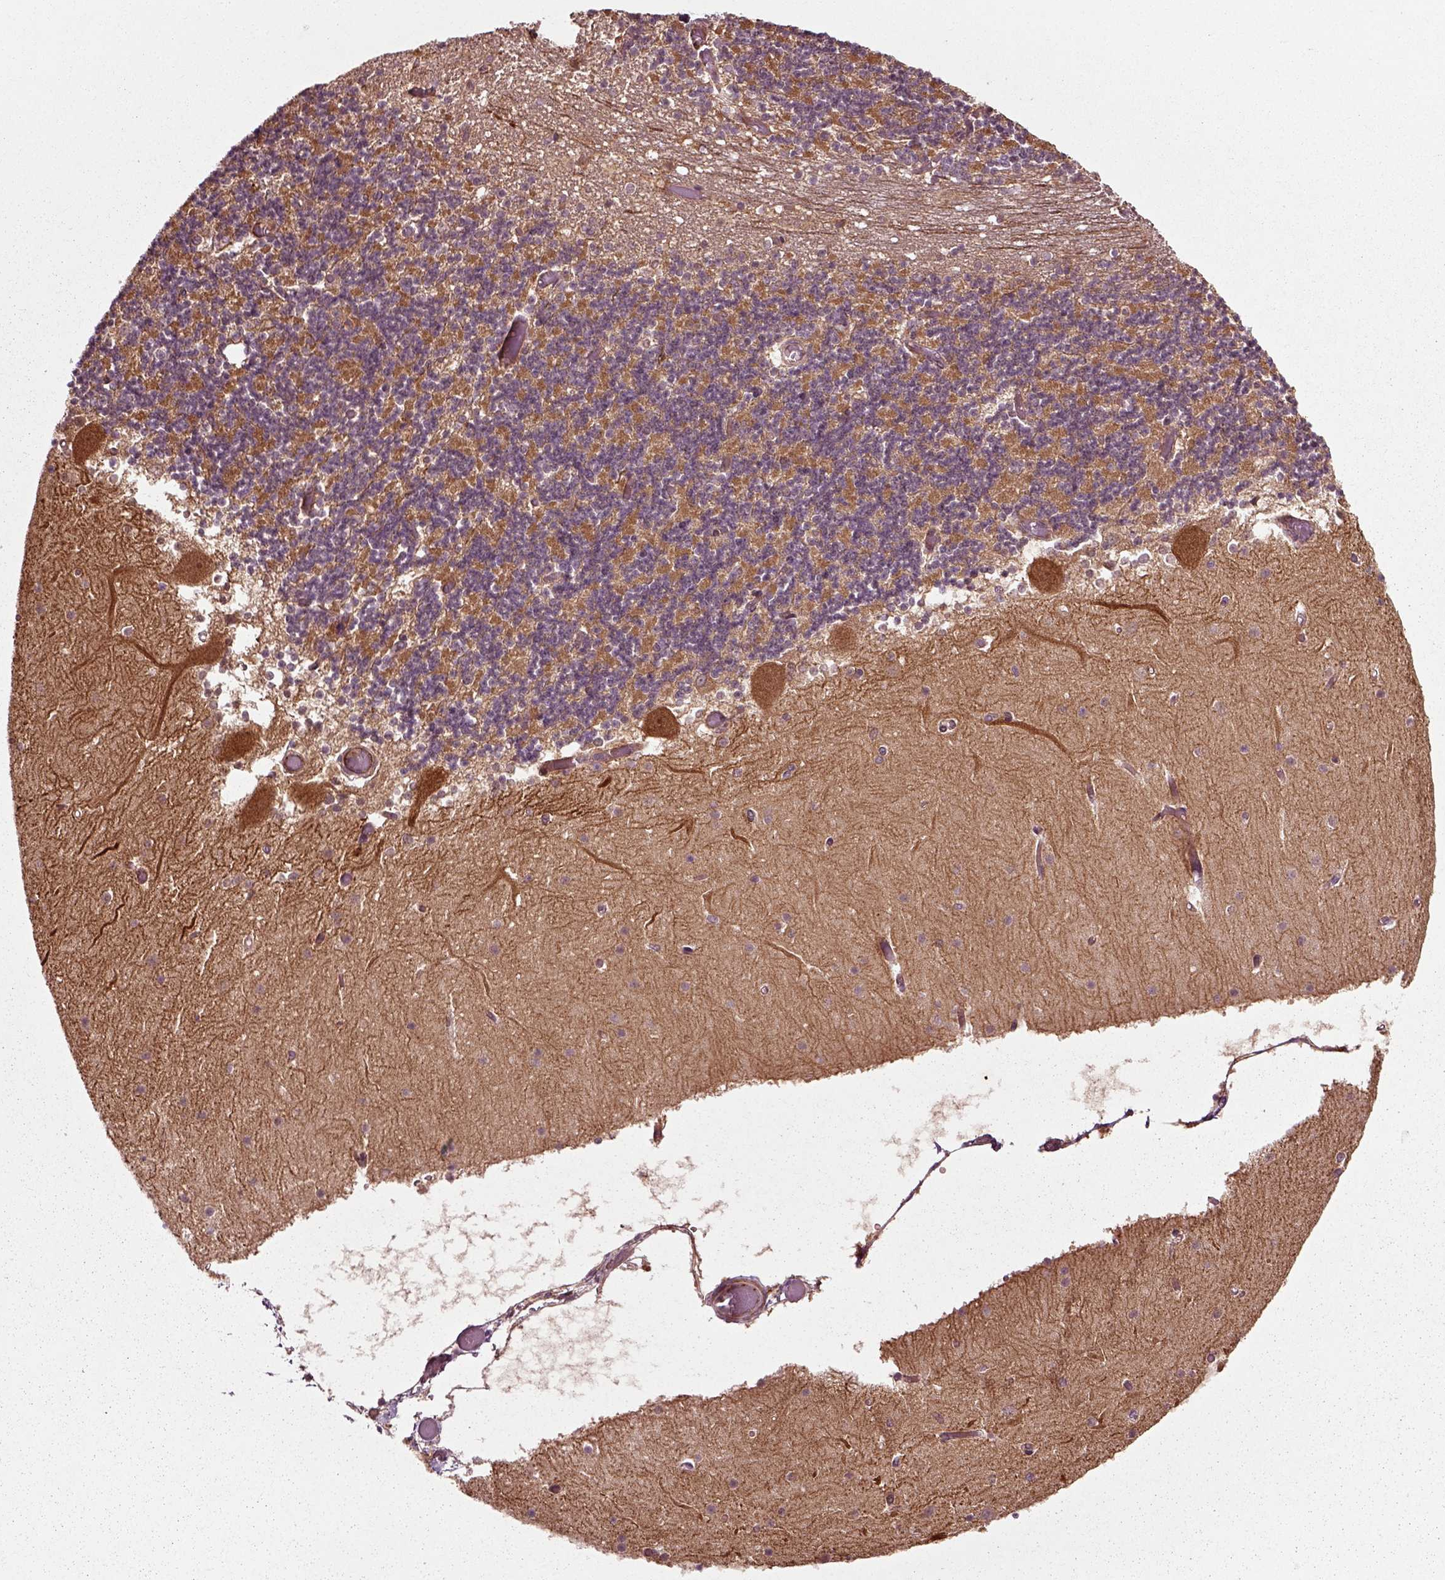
{"staining": {"intensity": "moderate", "quantity": "25%-75%", "location": "cytoplasmic/membranous"}, "tissue": "cerebellum", "cell_type": "Cells in granular layer", "image_type": "normal", "snomed": [{"axis": "morphology", "description": "Normal tissue, NOS"}, {"axis": "topography", "description": "Cerebellum"}], "caption": "Protein positivity by immunohistochemistry demonstrates moderate cytoplasmic/membranous expression in about 25%-75% of cells in granular layer in unremarkable cerebellum. The staining was performed using DAB, with brown indicating positive protein expression. Nuclei are stained blue with hematoxylin.", "gene": "PLCD3", "patient": {"sex": "female", "age": 28}}